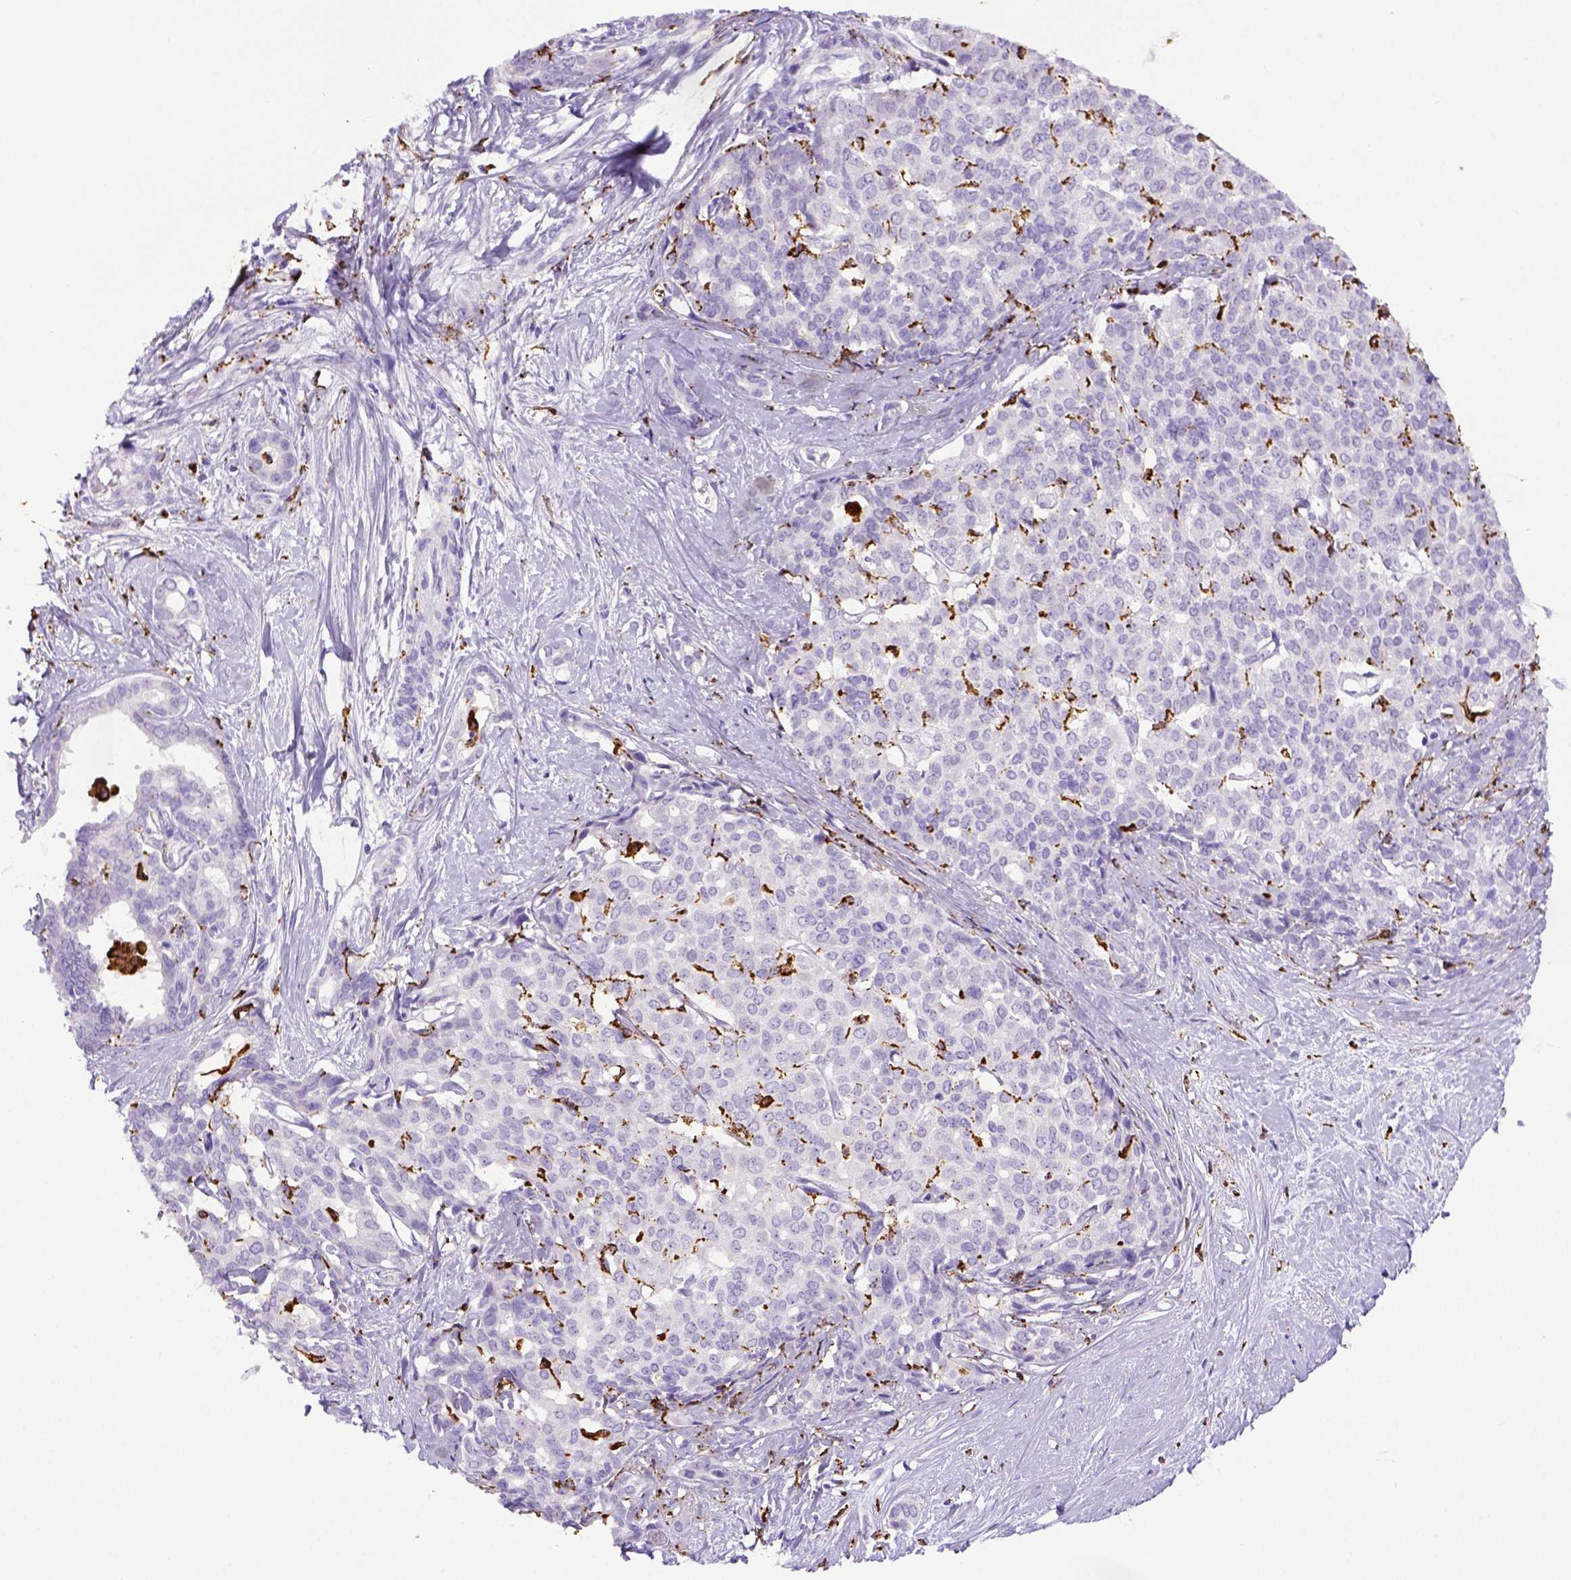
{"staining": {"intensity": "negative", "quantity": "none", "location": "none"}, "tissue": "liver cancer", "cell_type": "Tumor cells", "image_type": "cancer", "snomed": [{"axis": "morphology", "description": "Cholangiocarcinoma"}, {"axis": "topography", "description": "Liver"}], "caption": "Photomicrograph shows no protein positivity in tumor cells of liver cancer (cholangiocarcinoma) tissue. (DAB IHC with hematoxylin counter stain).", "gene": "CD68", "patient": {"sex": "female", "age": 47}}